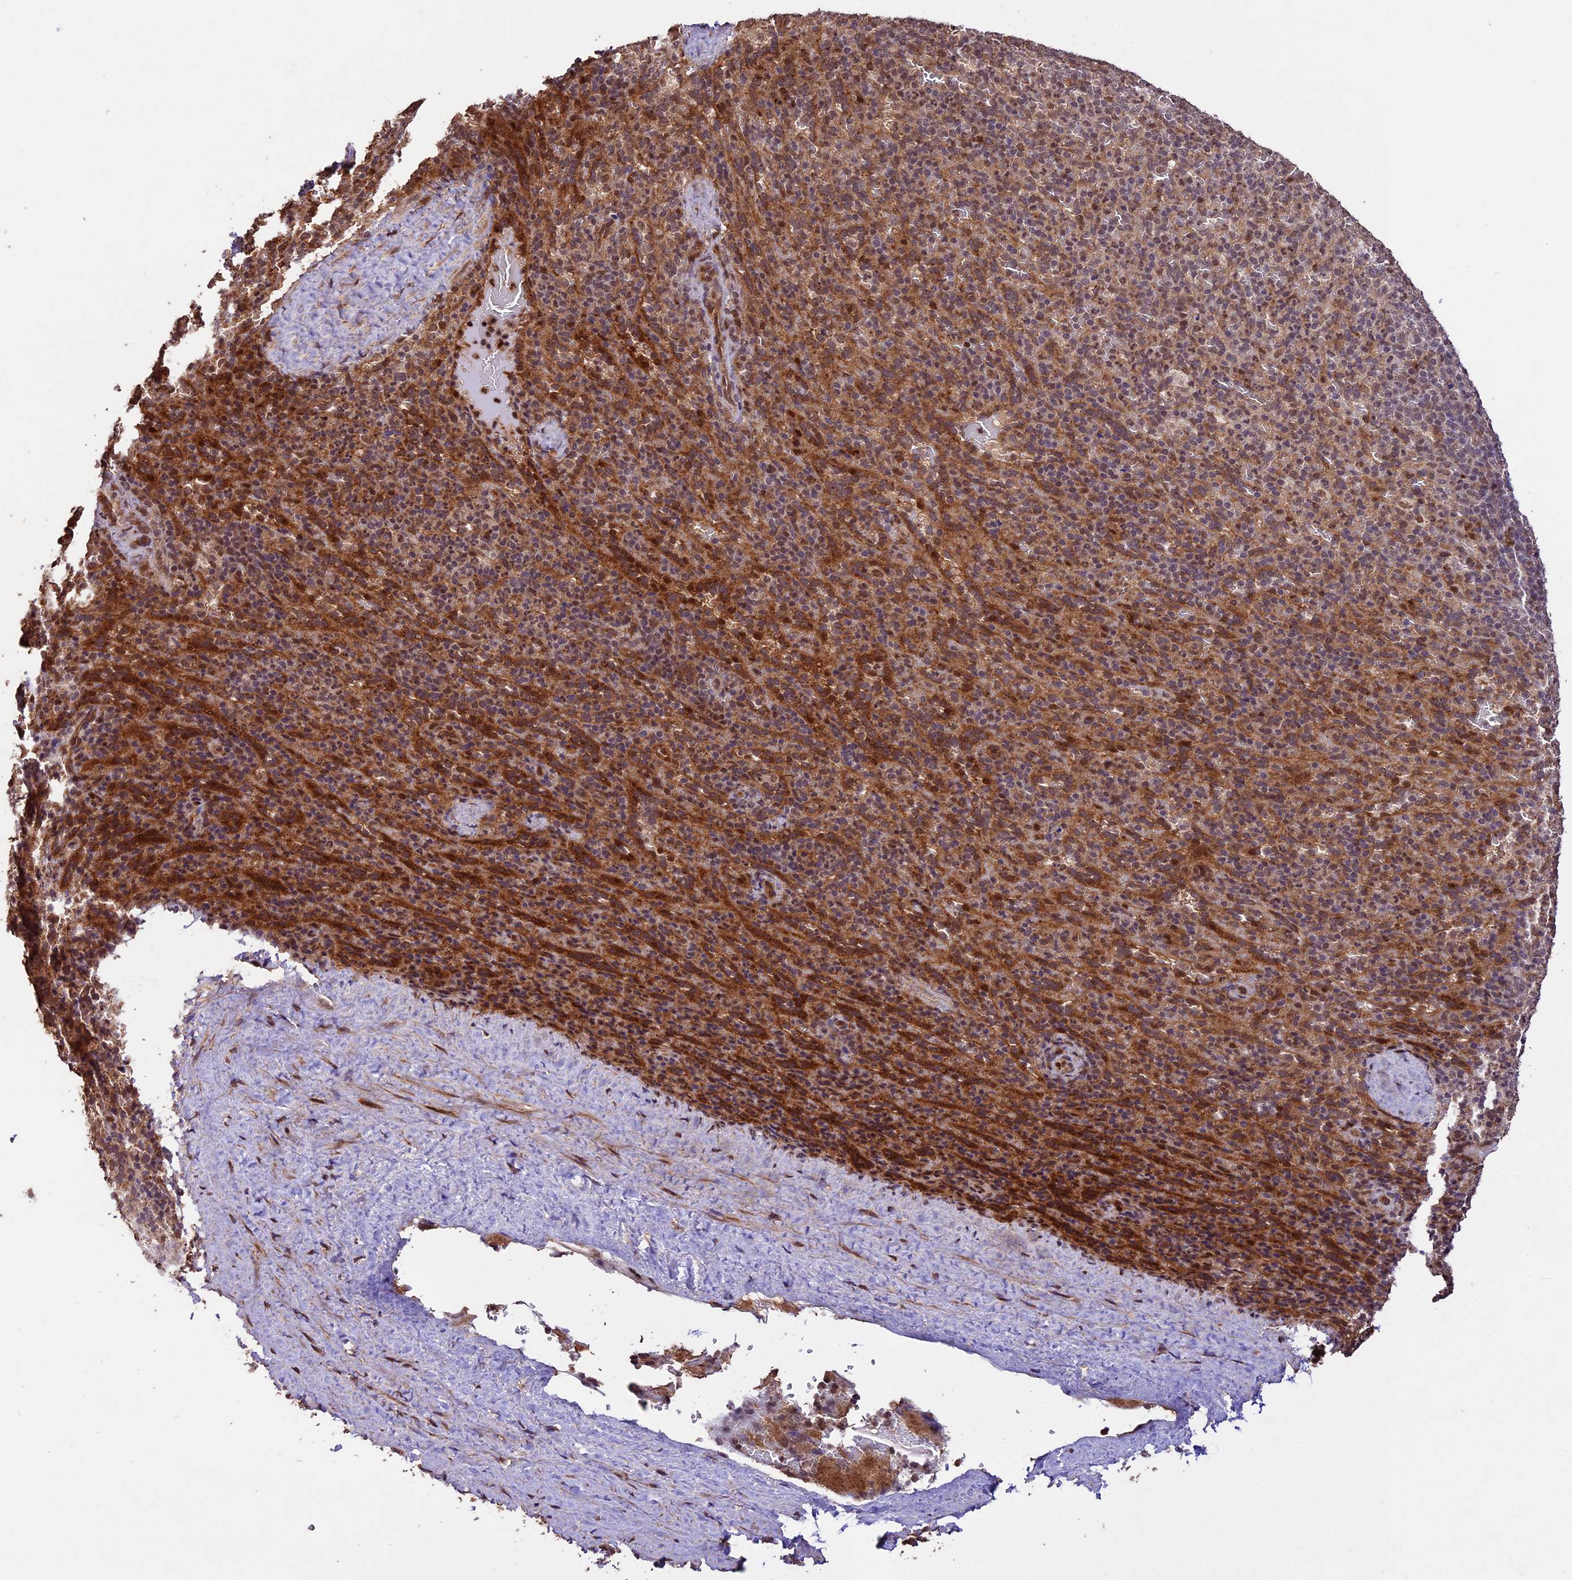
{"staining": {"intensity": "moderate", "quantity": "<25%", "location": "nuclear"}, "tissue": "spleen", "cell_type": "Cells in red pulp", "image_type": "normal", "snomed": [{"axis": "morphology", "description": "Normal tissue, NOS"}, {"axis": "topography", "description": "Spleen"}], "caption": "The histopathology image reveals immunohistochemical staining of benign spleen. There is moderate nuclear expression is seen in about <25% of cells in red pulp.", "gene": "CDKN2AIP", "patient": {"sex": "female", "age": 21}}